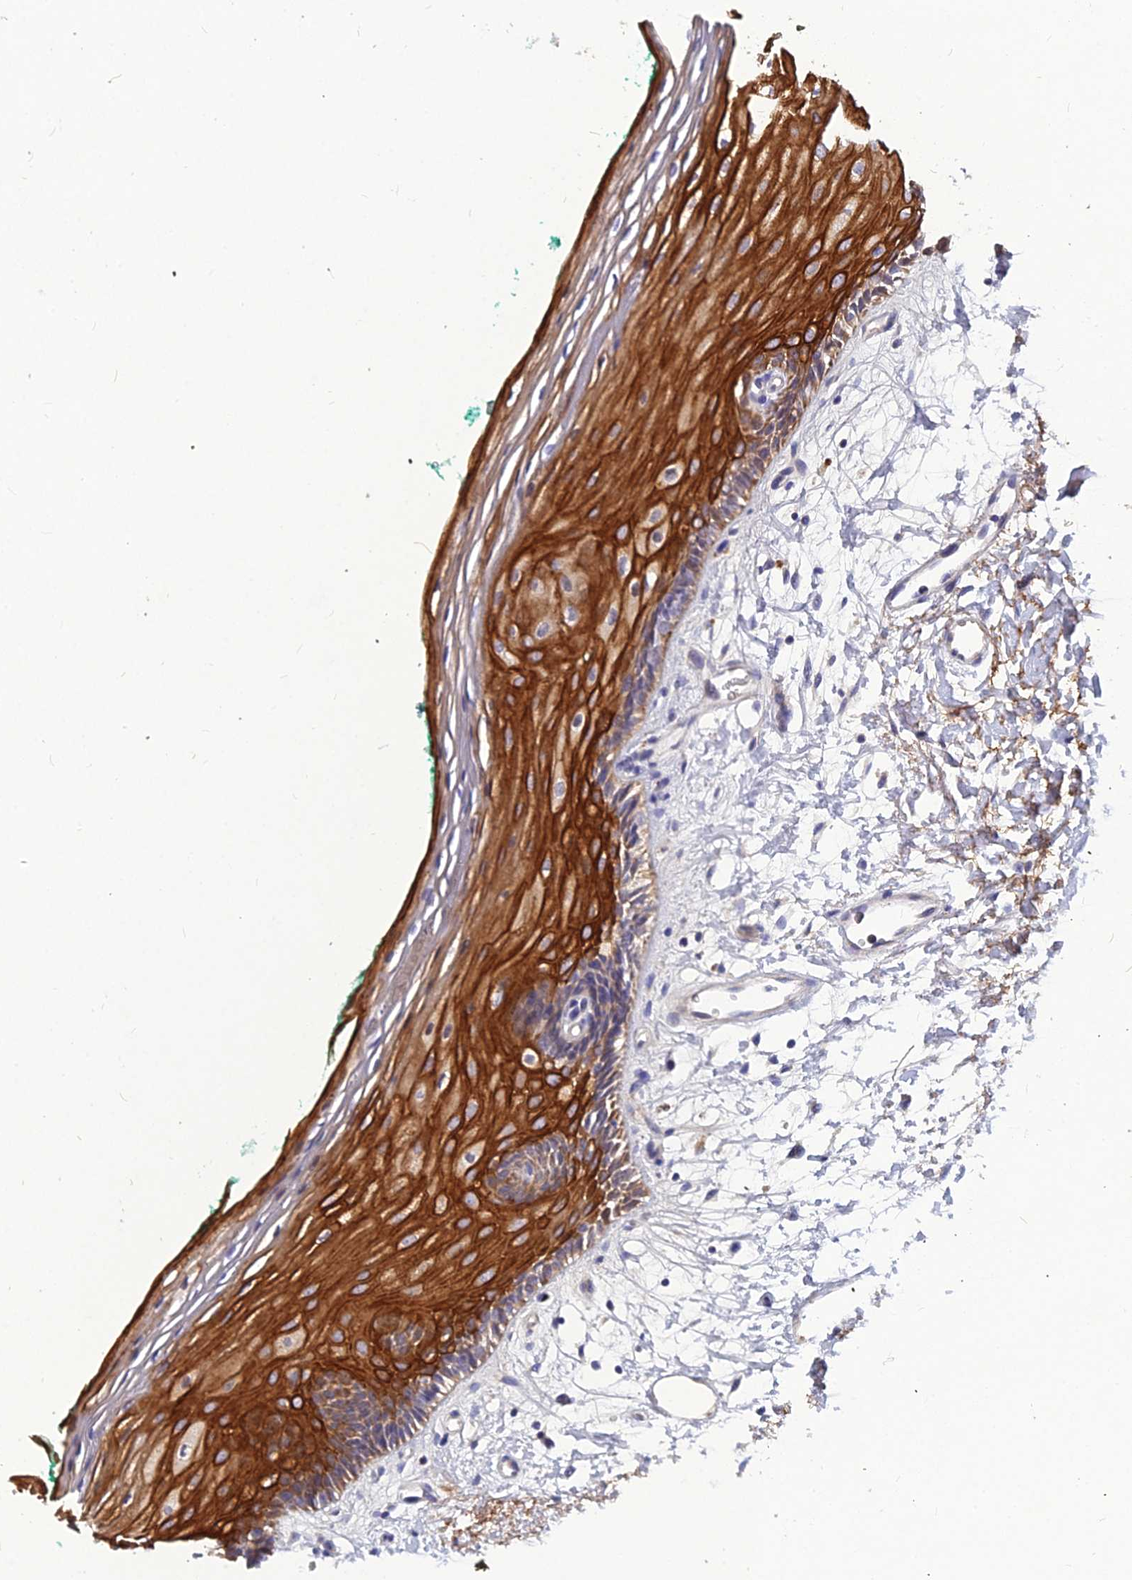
{"staining": {"intensity": "strong", "quantity": "25%-75%", "location": "cytoplasmic/membranous"}, "tissue": "oral mucosa", "cell_type": "Squamous epithelial cells", "image_type": "normal", "snomed": [{"axis": "morphology", "description": "Normal tissue, NOS"}, {"axis": "topography", "description": "Skeletal muscle"}, {"axis": "topography", "description": "Oral tissue"}, {"axis": "topography", "description": "Peripheral nerve tissue"}], "caption": "Approximately 25%-75% of squamous epithelial cells in benign human oral mucosa reveal strong cytoplasmic/membranous protein expression as visualized by brown immunohistochemical staining.", "gene": "DMRTA1", "patient": {"sex": "female", "age": 84}}